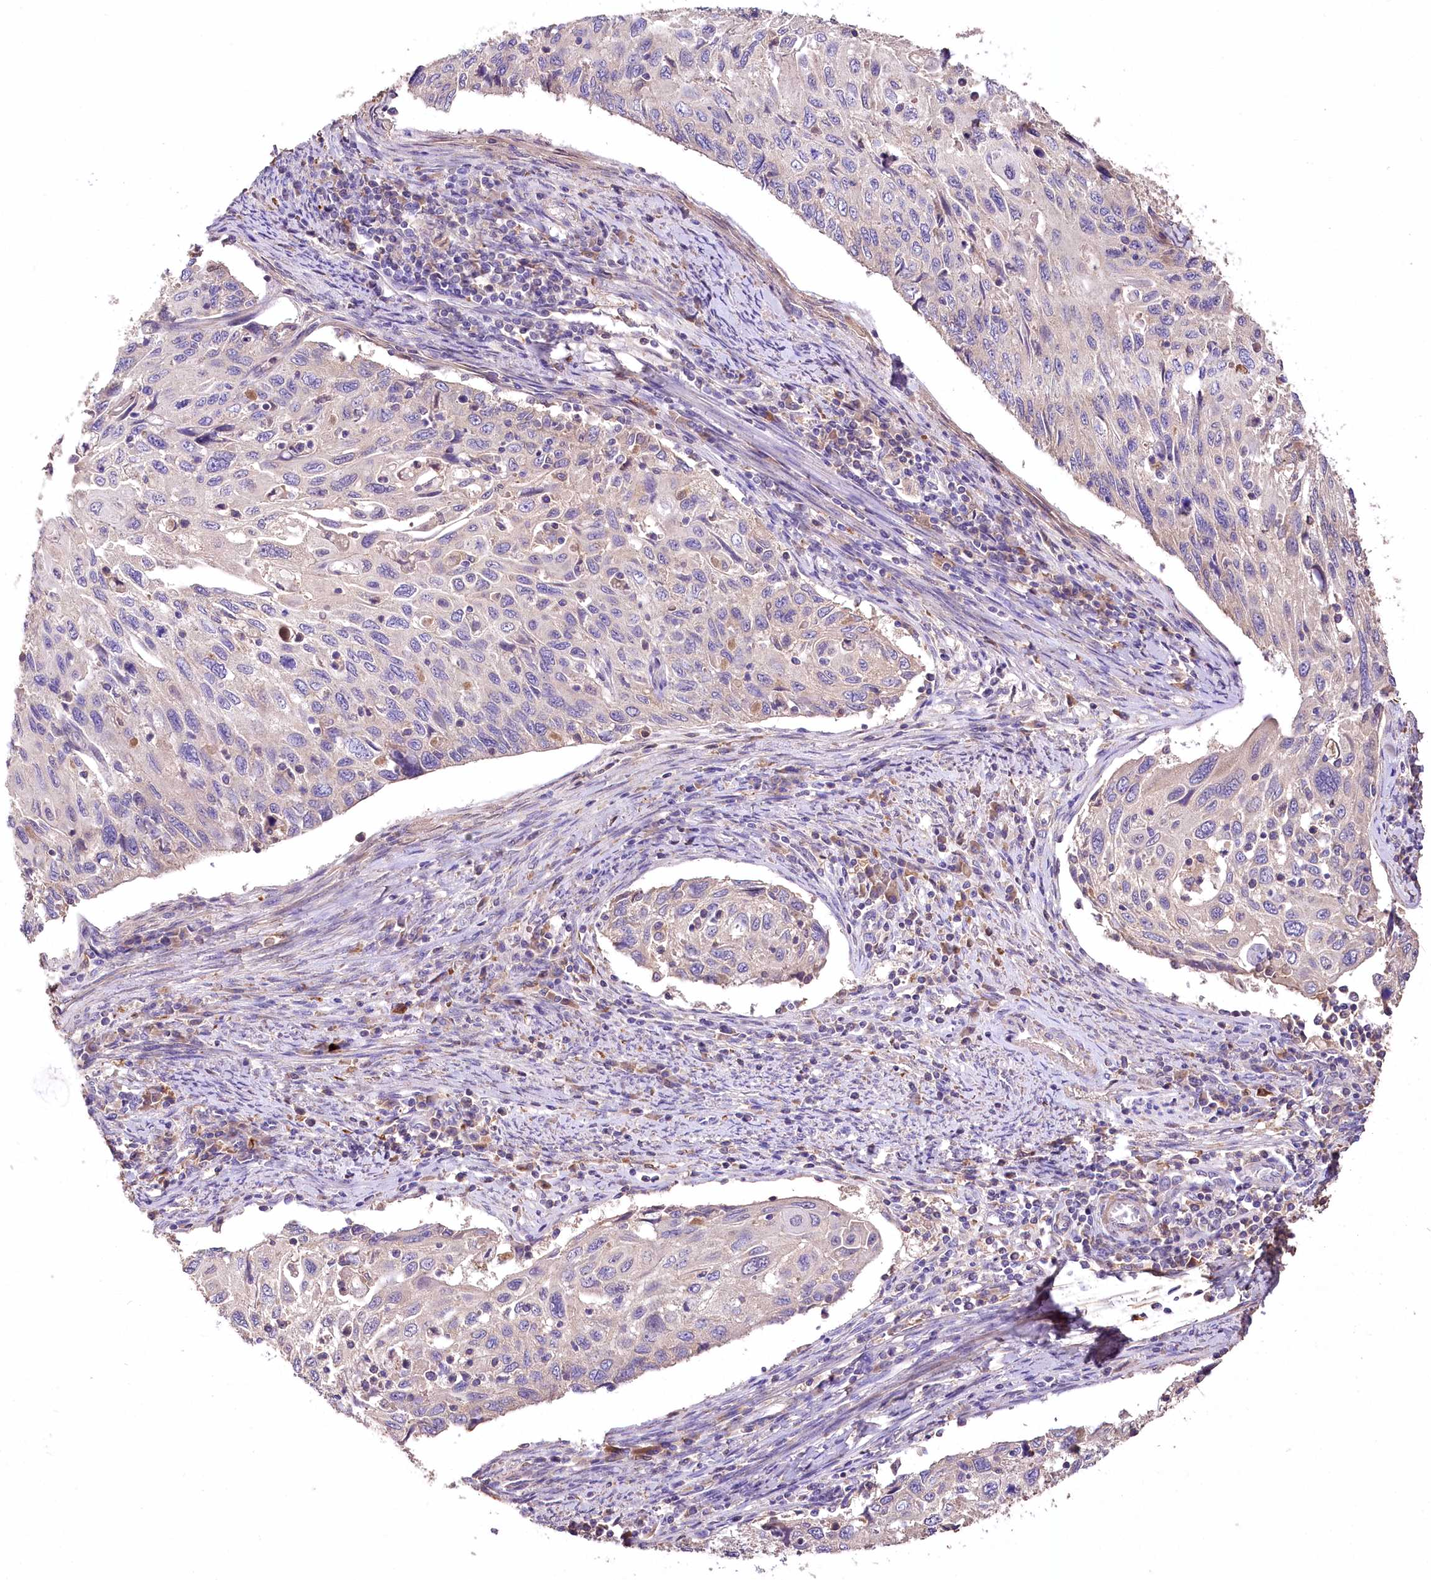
{"staining": {"intensity": "negative", "quantity": "none", "location": "none"}, "tissue": "cervical cancer", "cell_type": "Tumor cells", "image_type": "cancer", "snomed": [{"axis": "morphology", "description": "Squamous cell carcinoma, NOS"}, {"axis": "topography", "description": "Cervix"}], "caption": "A micrograph of human cervical cancer (squamous cell carcinoma) is negative for staining in tumor cells. (Brightfield microscopy of DAB immunohistochemistry (IHC) at high magnification).", "gene": "PCYOX1L", "patient": {"sex": "female", "age": 70}}